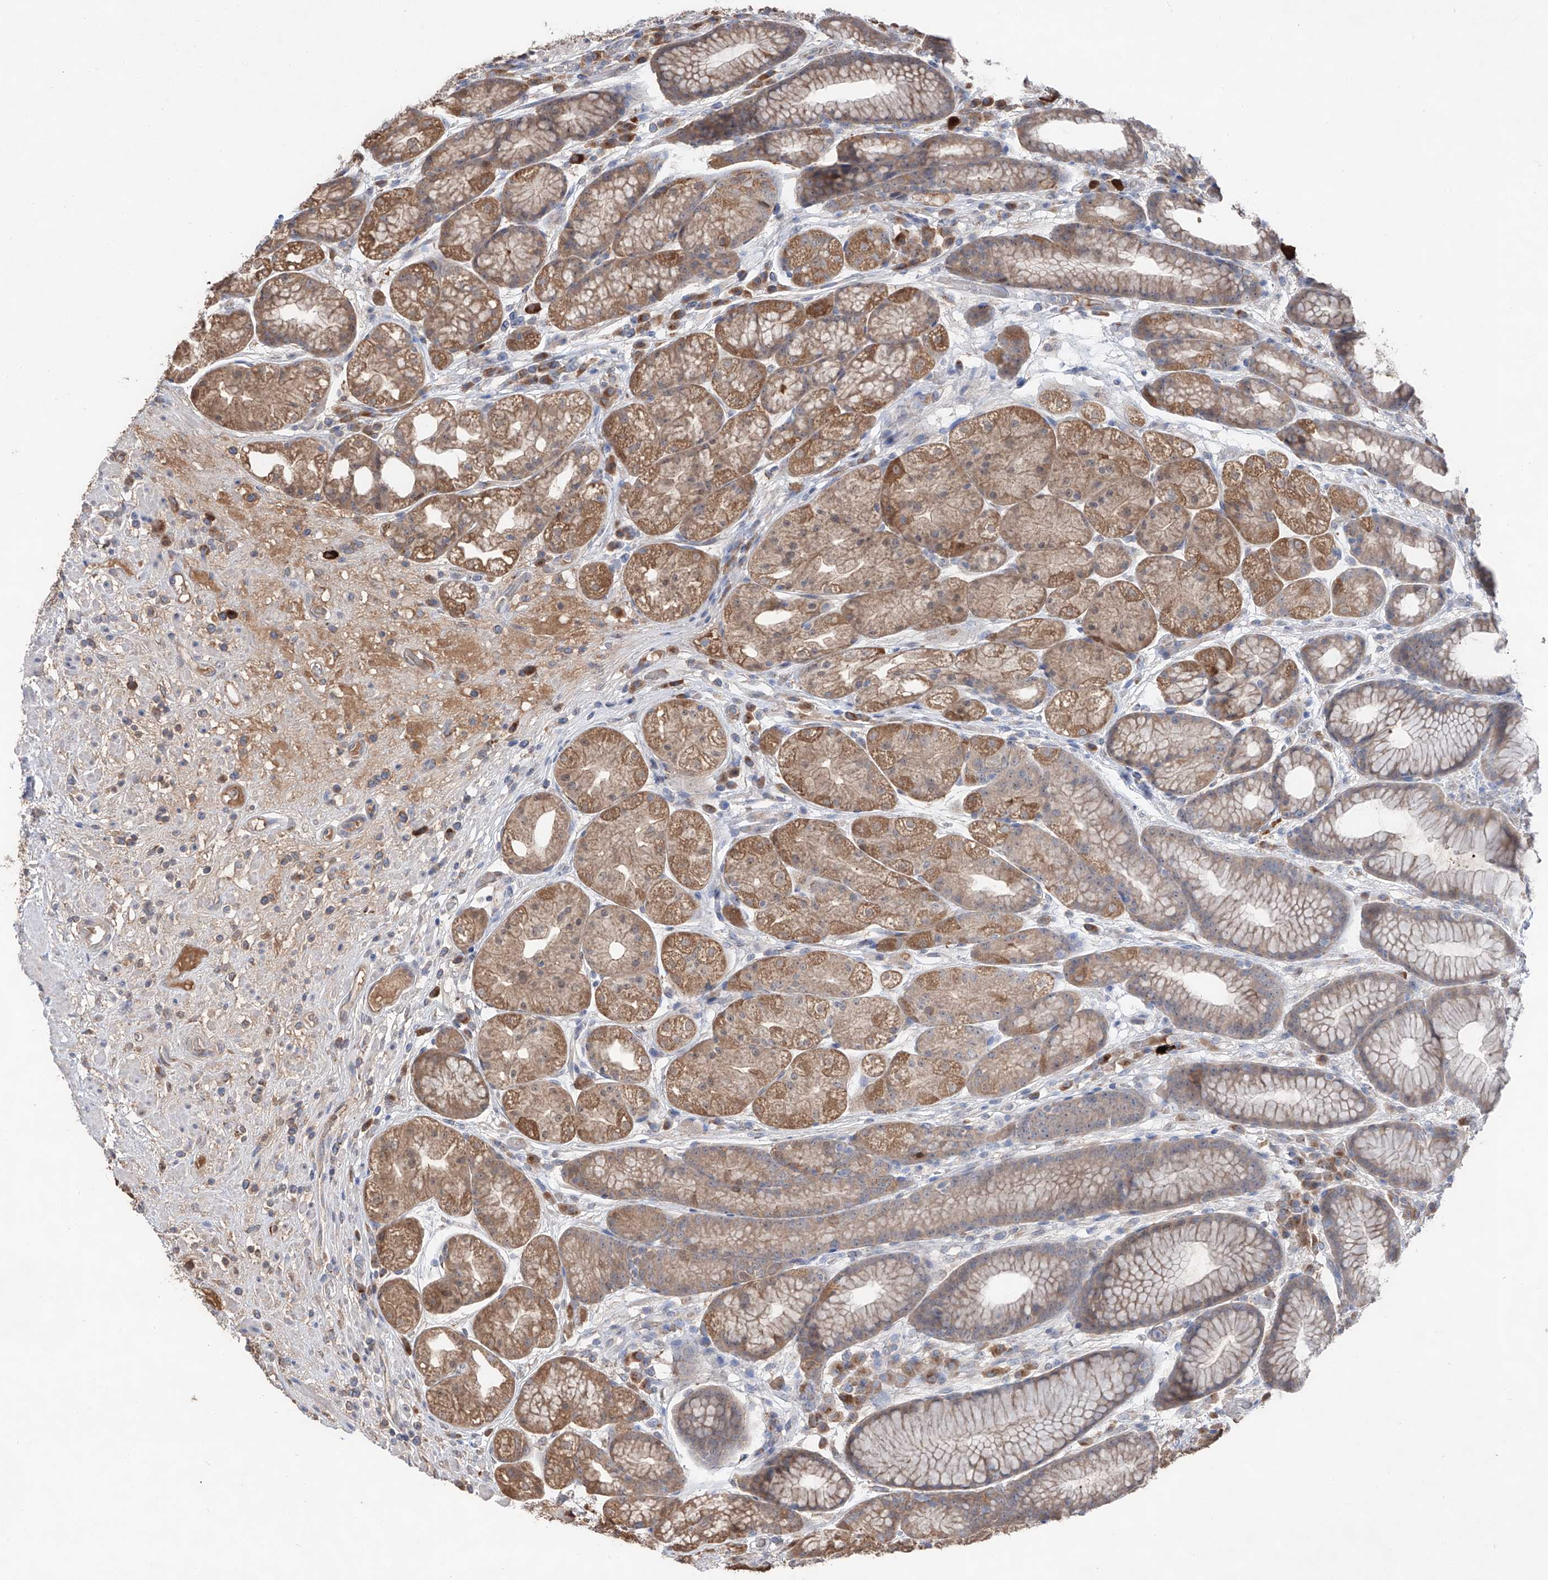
{"staining": {"intensity": "moderate", "quantity": ">75%", "location": "cytoplasmic/membranous"}, "tissue": "stomach", "cell_type": "Glandular cells", "image_type": "normal", "snomed": [{"axis": "morphology", "description": "Normal tissue, NOS"}, {"axis": "topography", "description": "Stomach"}], "caption": "Immunohistochemical staining of normal human stomach displays >75% levels of moderate cytoplasmic/membranous protein expression in about >75% of glandular cells.", "gene": "EDN1", "patient": {"sex": "male", "age": 57}}